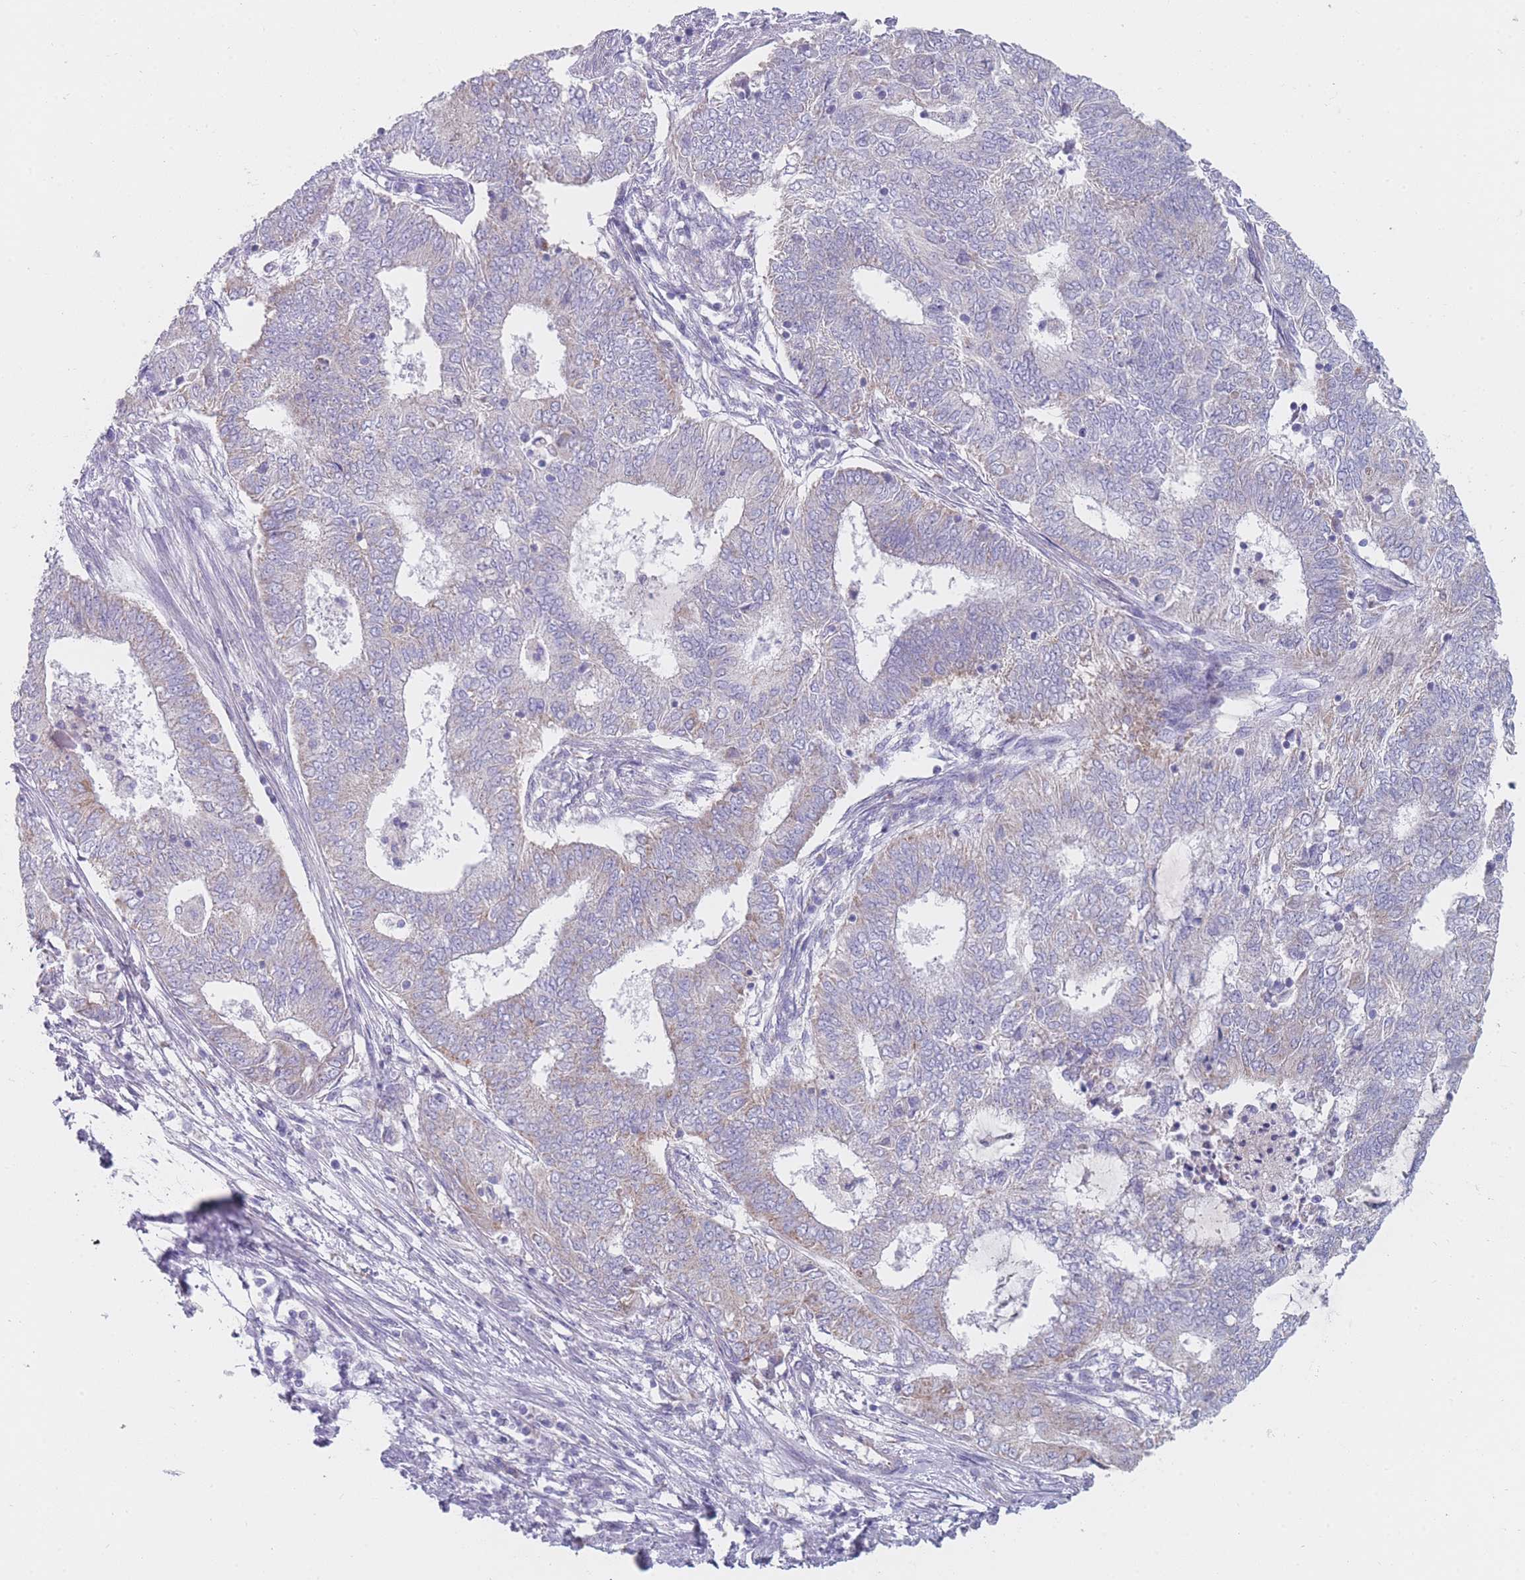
{"staining": {"intensity": "weak", "quantity": "<25%", "location": "cytoplasmic/membranous"}, "tissue": "endometrial cancer", "cell_type": "Tumor cells", "image_type": "cancer", "snomed": [{"axis": "morphology", "description": "Adenocarcinoma, NOS"}, {"axis": "topography", "description": "Endometrium"}], "caption": "IHC micrograph of human endometrial adenocarcinoma stained for a protein (brown), which displays no staining in tumor cells. (DAB immunohistochemistry (IHC) visualized using brightfield microscopy, high magnification).", "gene": "MRPS14", "patient": {"sex": "female", "age": 62}}